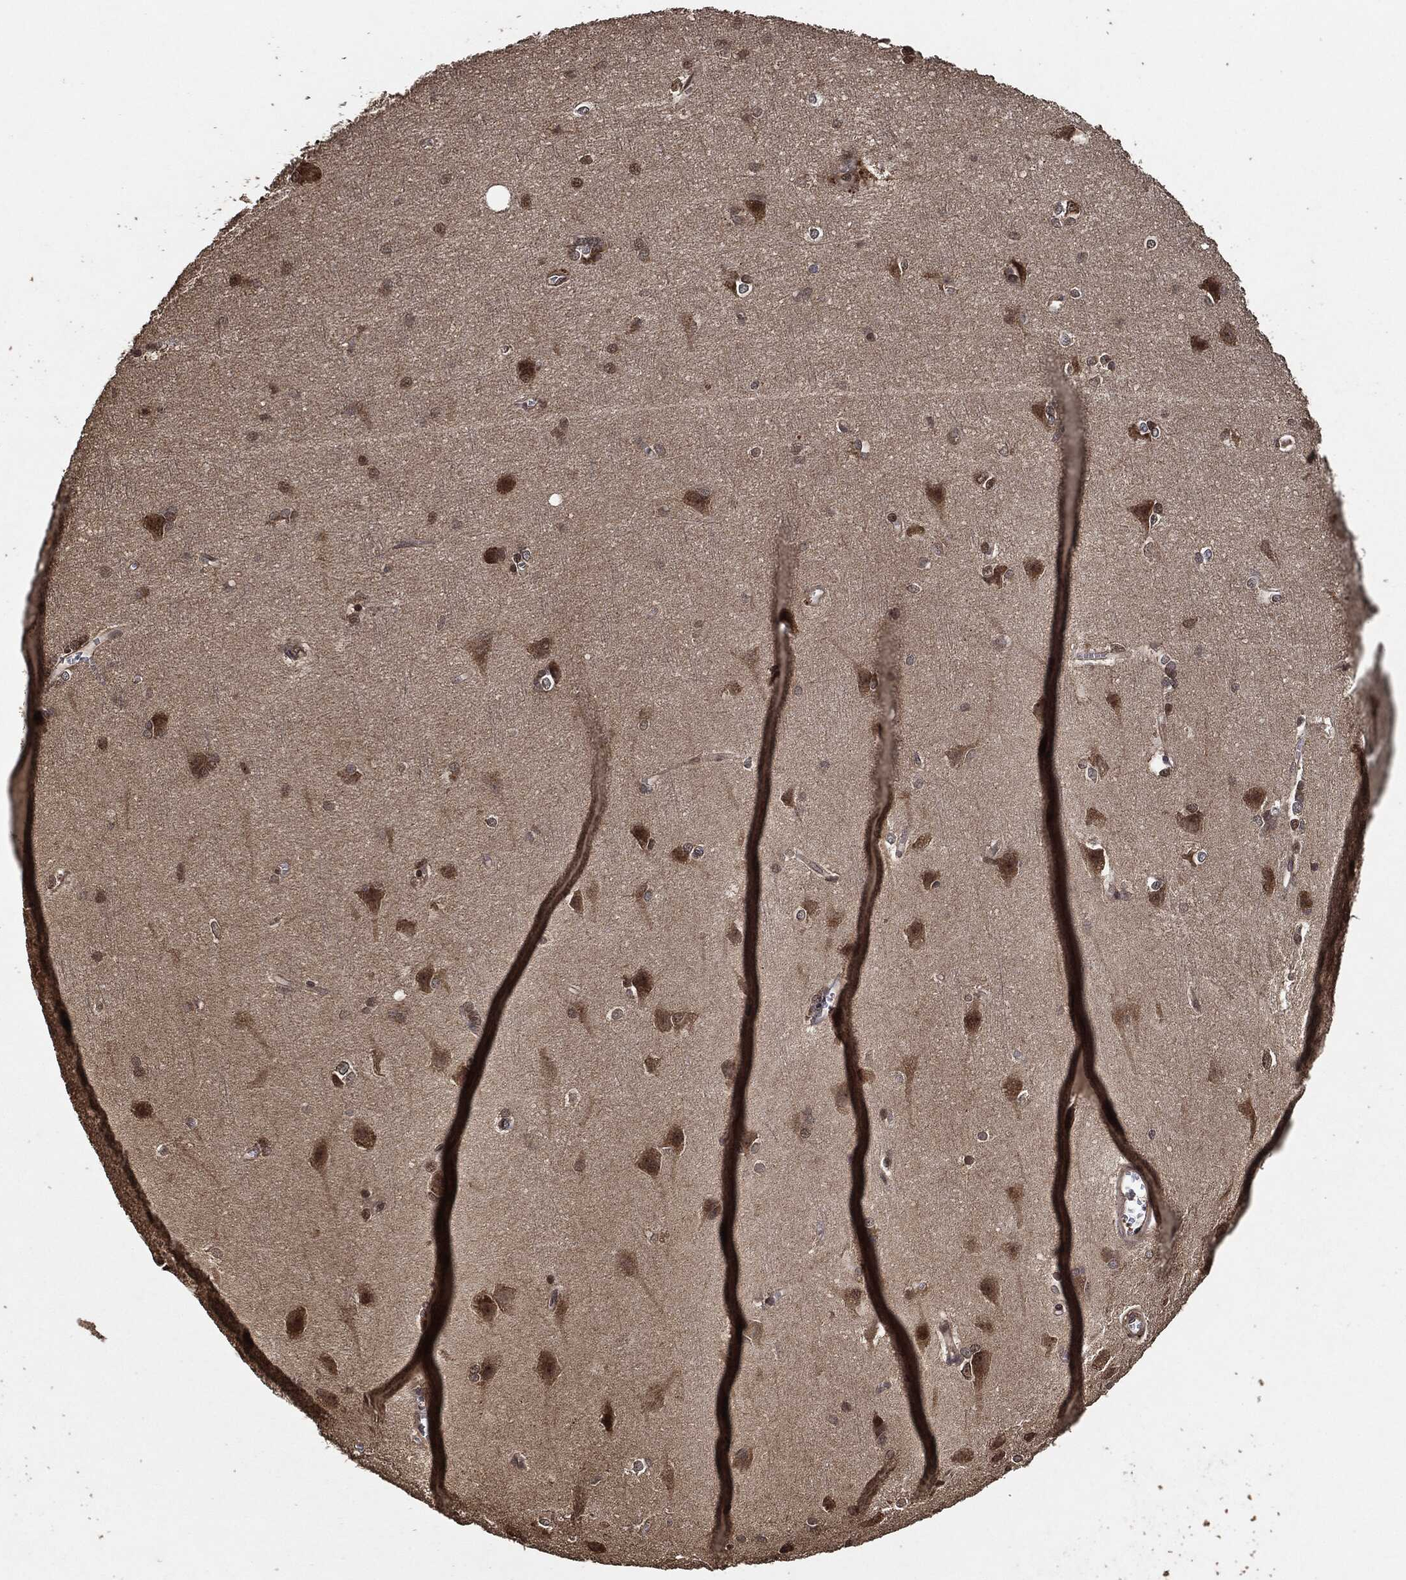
{"staining": {"intensity": "negative", "quantity": "none", "location": "none"}, "tissue": "cerebral cortex", "cell_type": "Endothelial cells", "image_type": "normal", "snomed": [{"axis": "morphology", "description": "Normal tissue, NOS"}, {"axis": "topography", "description": "Cerebral cortex"}], "caption": "Histopathology image shows no protein expression in endothelial cells of normal cerebral cortex. (Stains: DAB (3,3'-diaminobenzidine) immunohistochemistry (IHC) with hematoxylin counter stain, Microscopy: brightfield microscopy at high magnification).", "gene": "PDK1", "patient": {"sex": "male", "age": 37}}